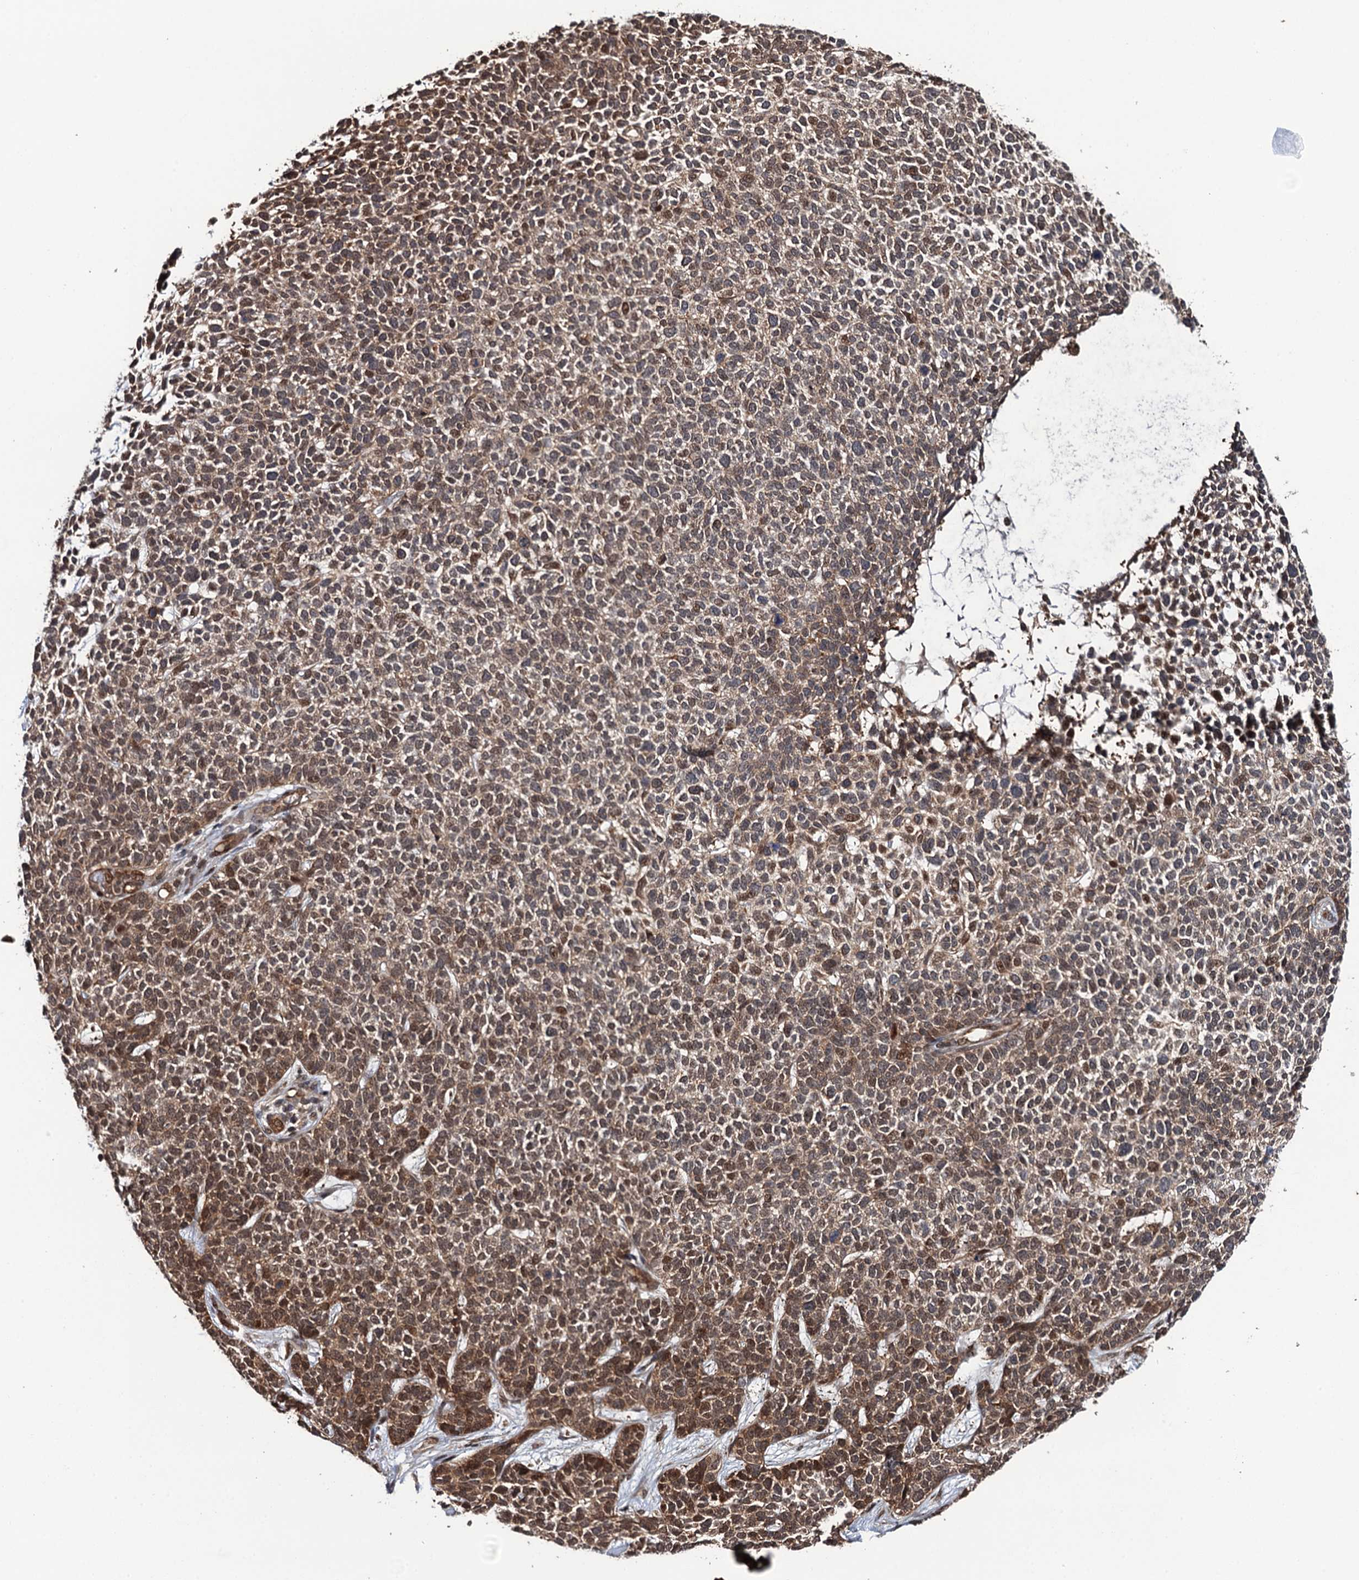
{"staining": {"intensity": "moderate", "quantity": ">75%", "location": "cytoplasmic/membranous,nuclear"}, "tissue": "skin cancer", "cell_type": "Tumor cells", "image_type": "cancer", "snomed": [{"axis": "morphology", "description": "Basal cell carcinoma"}, {"axis": "topography", "description": "Skin"}], "caption": "High-magnification brightfield microscopy of basal cell carcinoma (skin) stained with DAB (3,3'-diaminobenzidine) (brown) and counterstained with hematoxylin (blue). tumor cells exhibit moderate cytoplasmic/membranous and nuclear expression is present in about>75% of cells.", "gene": "CDC23", "patient": {"sex": "female", "age": 84}}